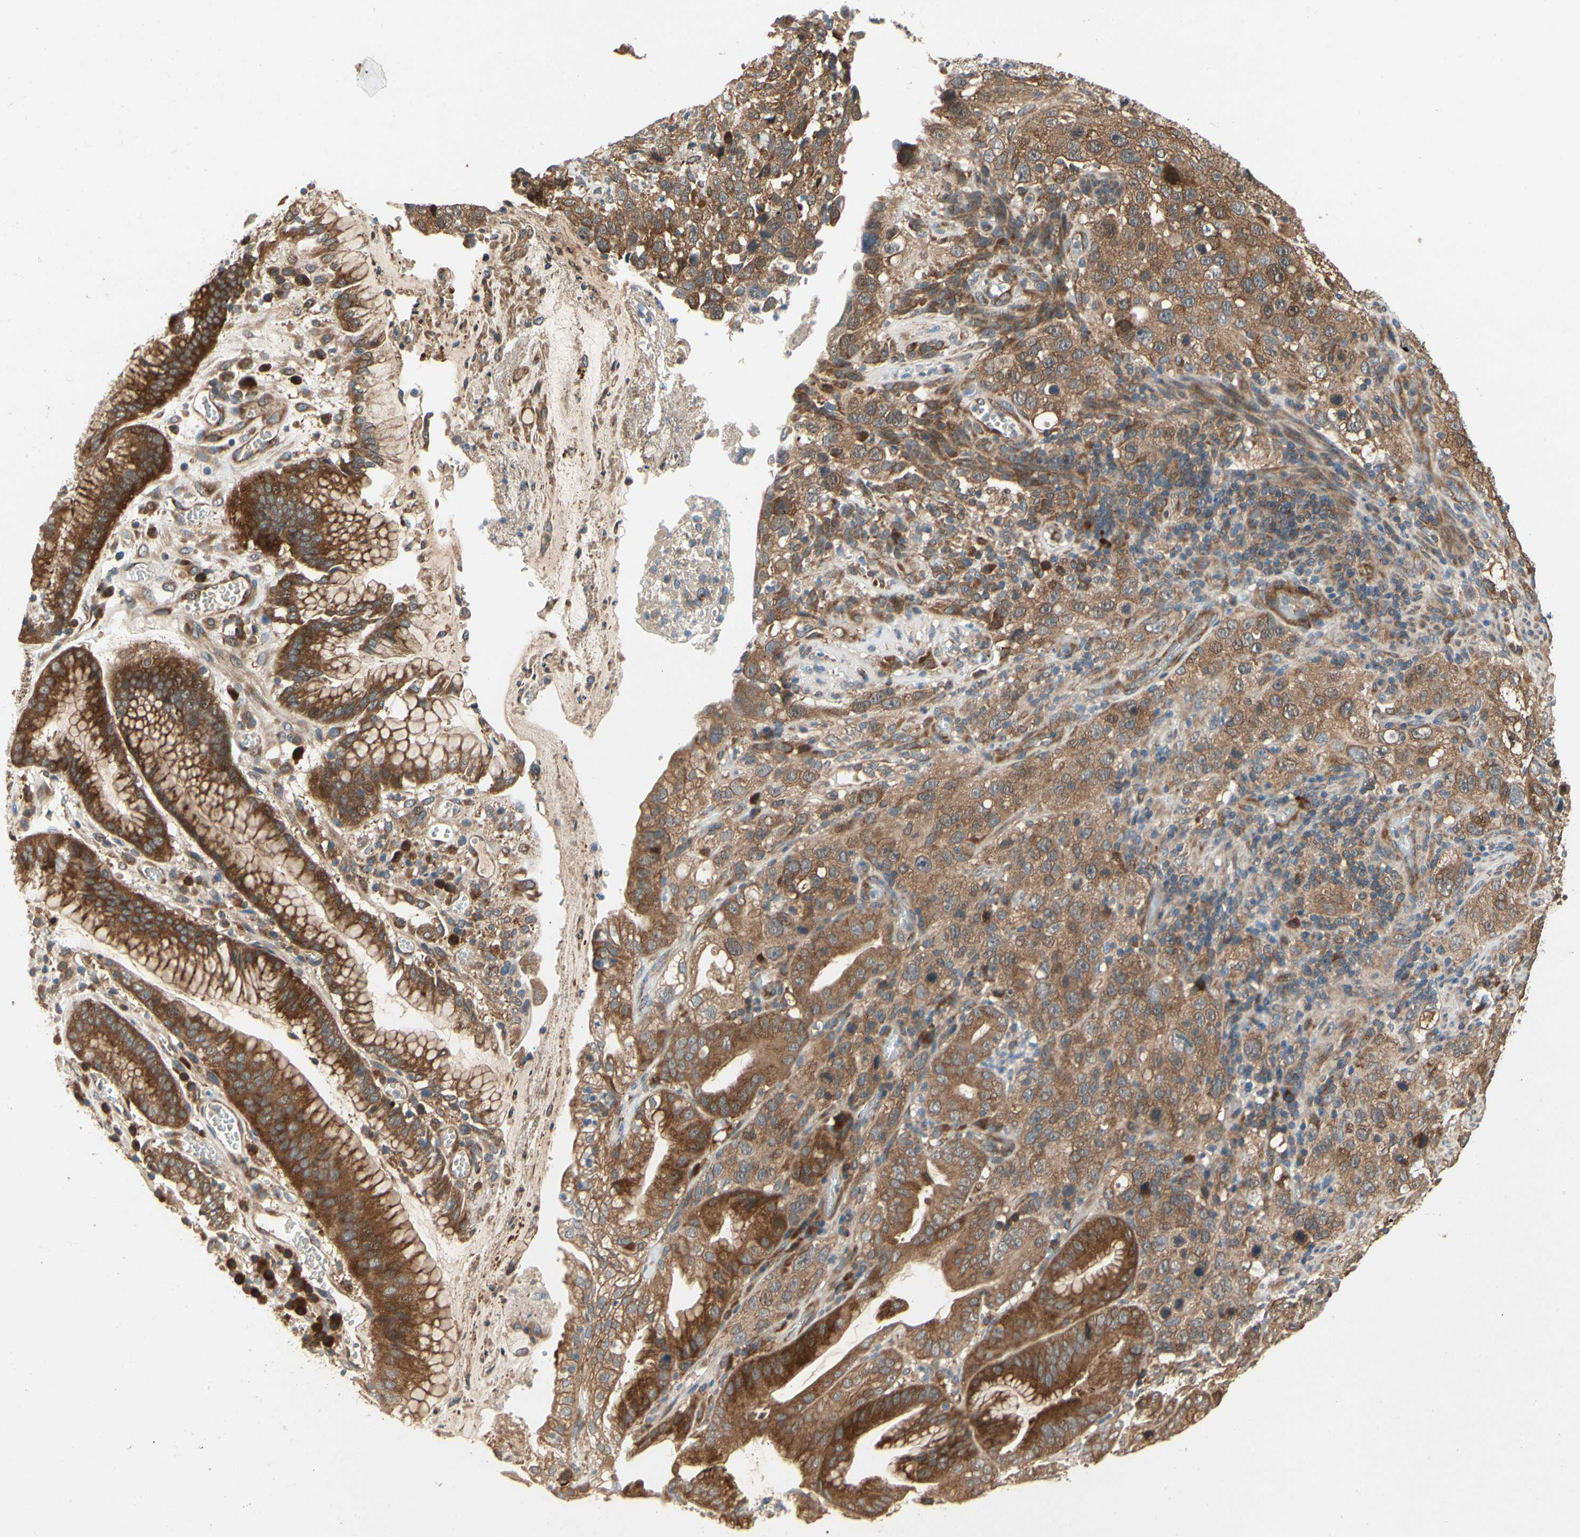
{"staining": {"intensity": "moderate", "quantity": ">75%", "location": "cytoplasmic/membranous"}, "tissue": "stomach cancer", "cell_type": "Tumor cells", "image_type": "cancer", "snomed": [{"axis": "morphology", "description": "Normal tissue, NOS"}, {"axis": "morphology", "description": "Adenocarcinoma, NOS"}, {"axis": "topography", "description": "Stomach"}], "caption": "Adenocarcinoma (stomach) was stained to show a protein in brown. There is medium levels of moderate cytoplasmic/membranous expression in approximately >75% of tumor cells. (Brightfield microscopy of DAB IHC at high magnification).", "gene": "TDRP", "patient": {"sex": "male", "age": 48}}